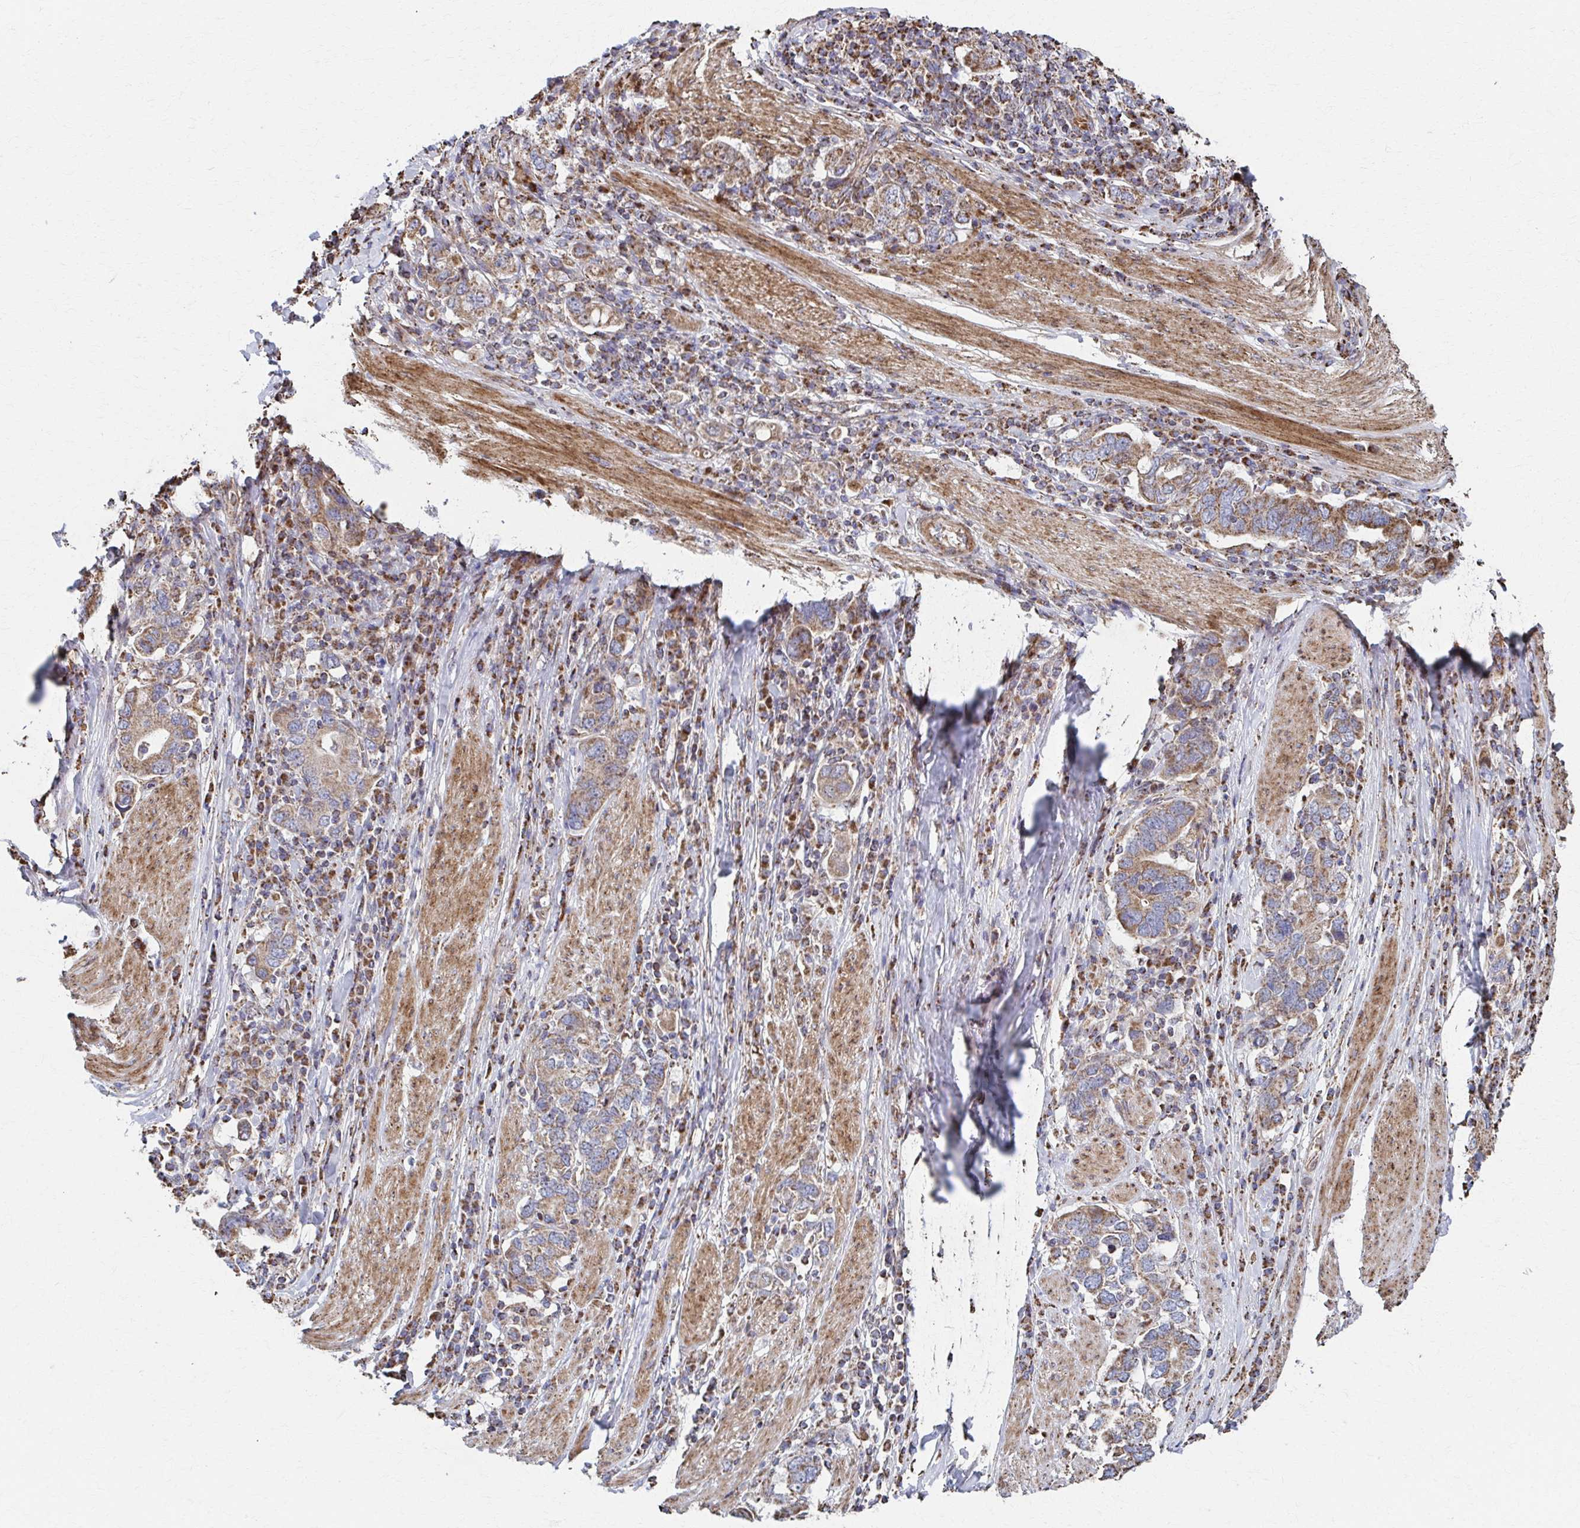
{"staining": {"intensity": "moderate", "quantity": ">75%", "location": "cytoplasmic/membranous"}, "tissue": "stomach cancer", "cell_type": "Tumor cells", "image_type": "cancer", "snomed": [{"axis": "morphology", "description": "Adenocarcinoma, NOS"}, {"axis": "topography", "description": "Stomach, upper"}, {"axis": "topography", "description": "Stomach"}], "caption": "This micrograph reveals stomach cancer (adenocarcinoma) stained with IHC to label a protein in brown. The cytoplasmic/membranous of tumor cells show moderate positivity for the protein. Nuclei are counter-stained blue.", "gene": "SAT1", "patient": {"sex": "male", "age": 62}}